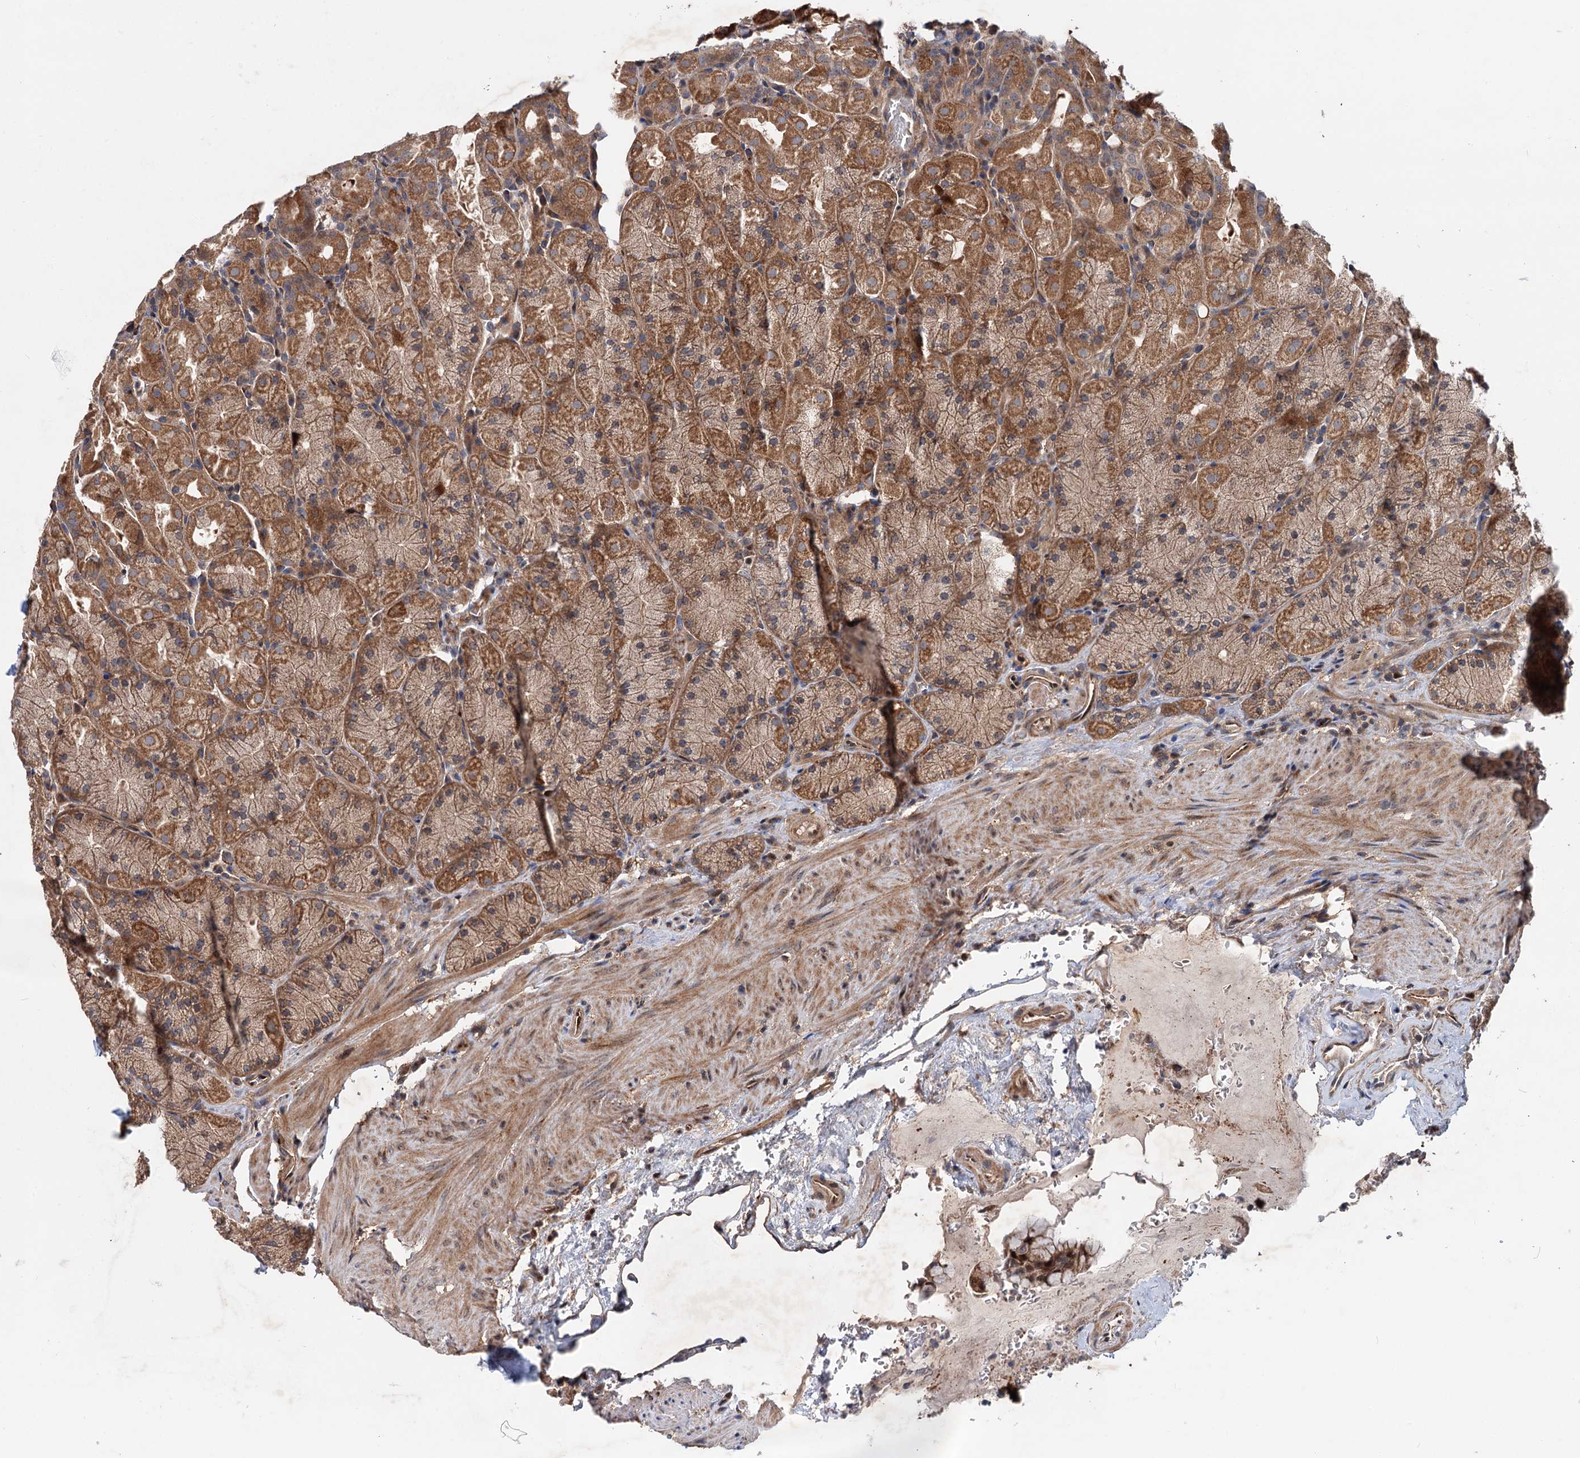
{"staining": {"intensity": "strong", "quantity": ">75%", "location": "cytoplasmic/membranous"}, "tissue": "stomach", "cell_type": "Glandular cells", "image_type": "normal", "snomed": [{"axis": "morphology", "description": "Normal tissue, NOS"}, {"axis": "topography", "description": "Stomach, upper"}, {"axis": "topography", "description": "Stomach, lower"}], "caption": "Glandular cells exhibit high levels of strong cytoplasmic/membranous positivity in about >75% of cells in benign stomach.", "gene": "PTDSS2", "patient": {"sex": "male", "age": 80}}